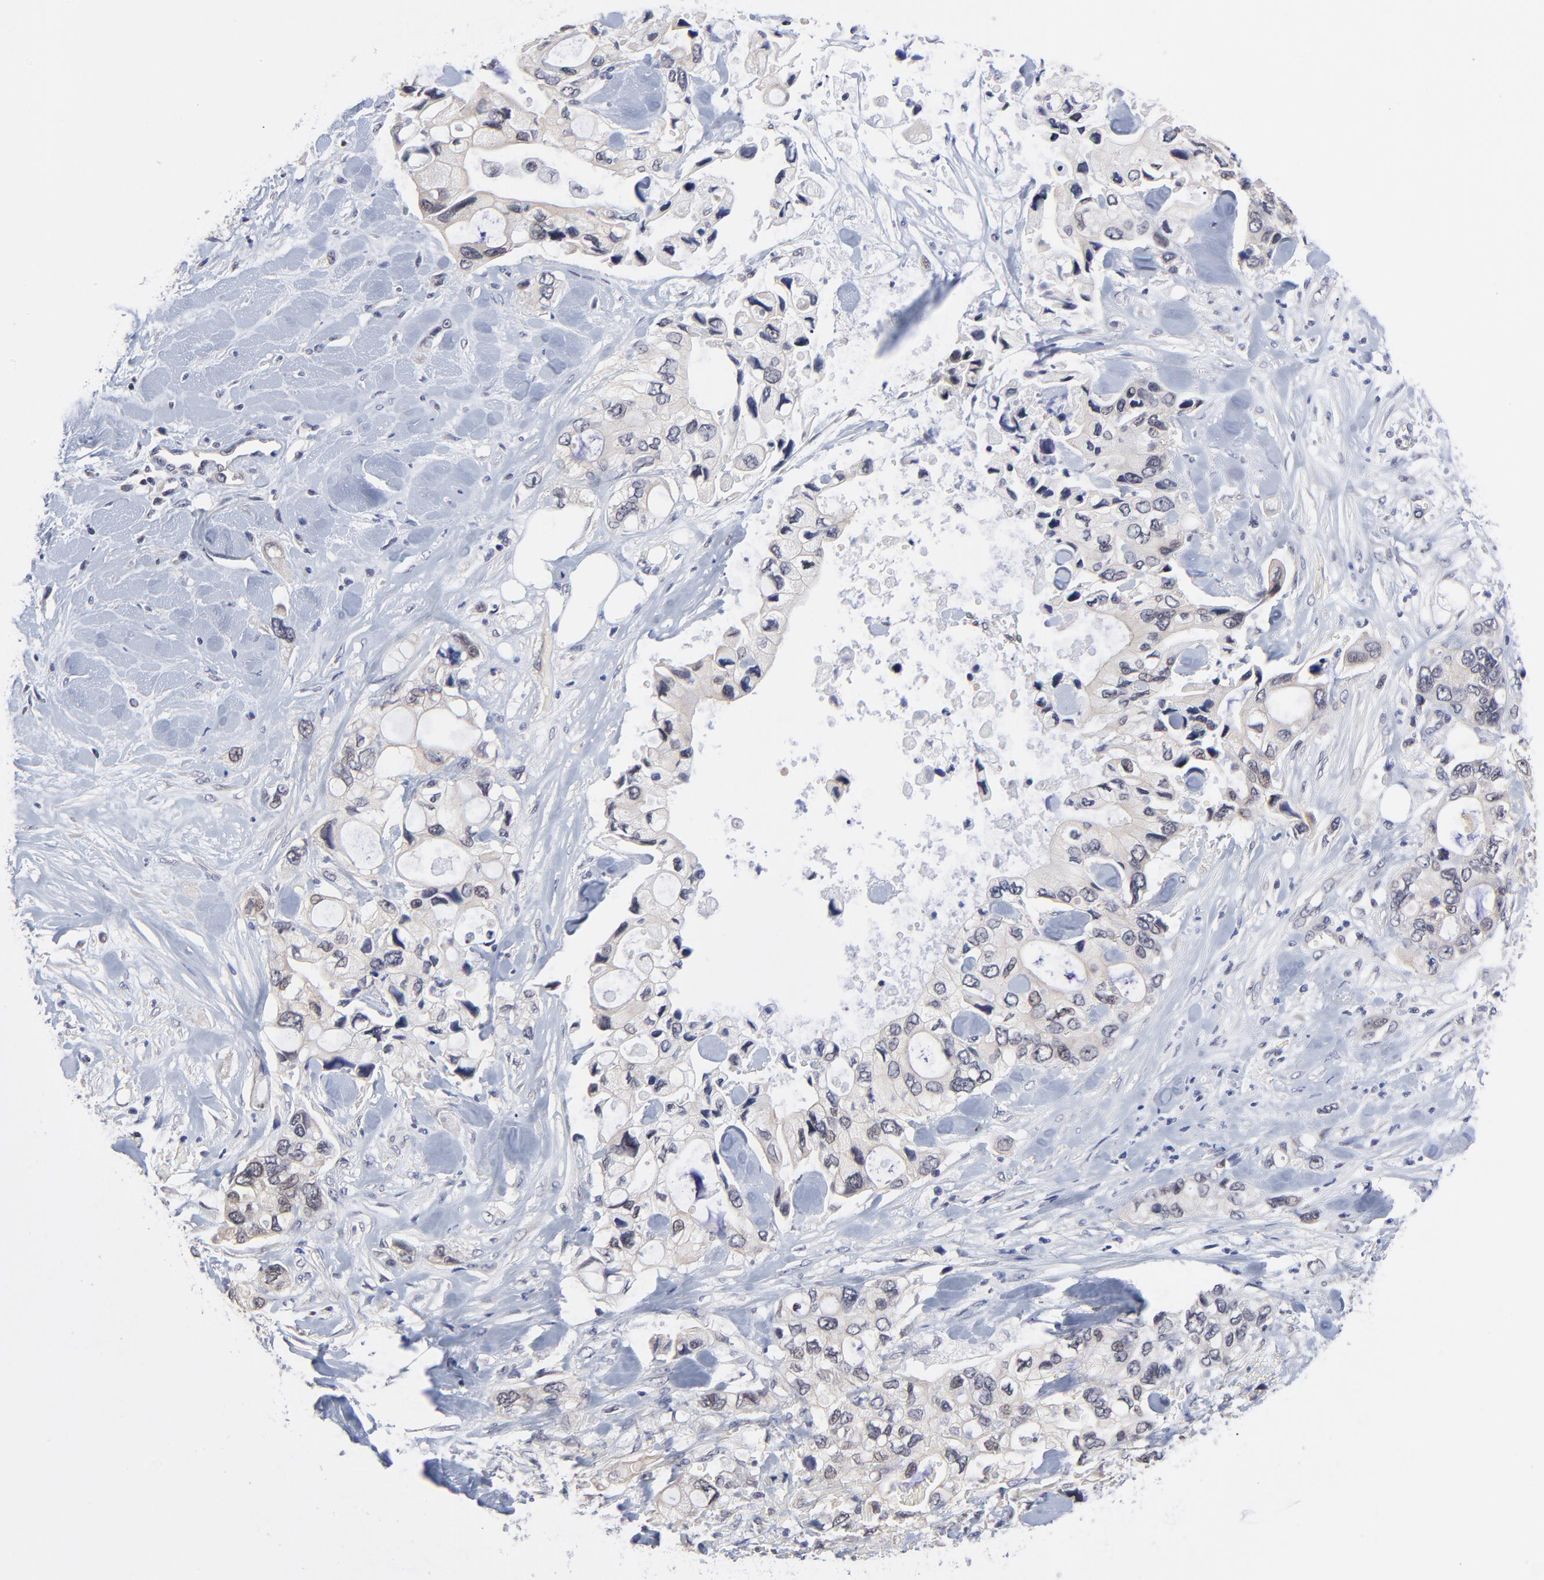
{"staining": {"intensity": "weak", "quantity": "<25%", "location": "cytoplasmic/membranous"}, "tissue": "pancreatic cancer", "cell_type": "Tumor cells", "image_type": "cancer", "snomed": [{"axis": "morphology", "description": "Adenocarcinoma, NOS"}, {"axis": "topography", "description": "Pancreas"}], "caption": "Tumor cells are negative for protein expression in human pancreatic cancer (adenocarcinoma).", "gene": "FBXO8", "patient": {"sex": "male", "age": 70}}